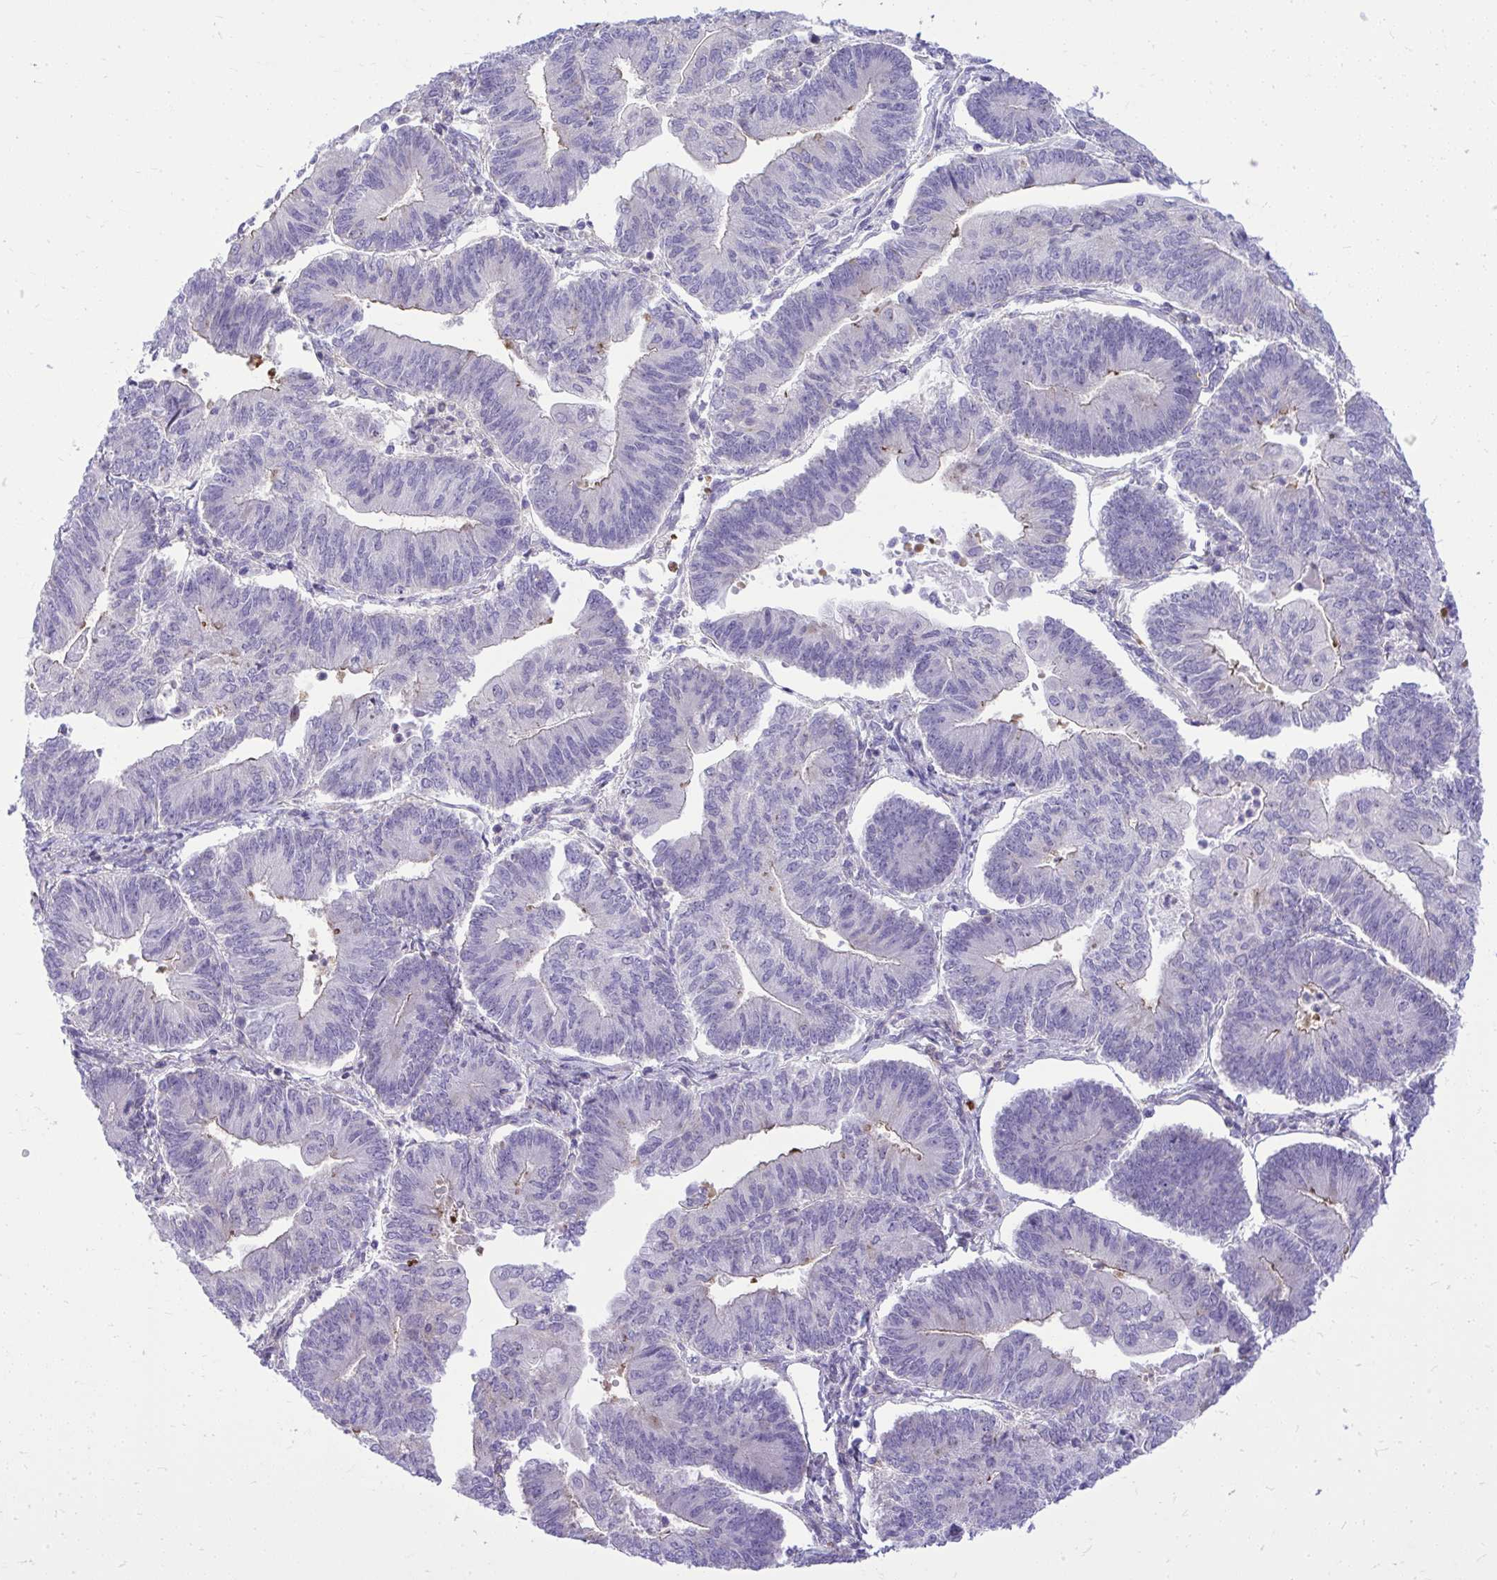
{"staining": {"intensity": "negative", "quantity": "none", "location": "none"}, "tissue": "endometrial cancer", "cell_type": "Tumor cells", "image_type": "cancer", "snomed": [{"axis": "morphology", "description": "Adenocarcinoma, NOS"}, {"axis": "topography", "description": "Endometrium"}], "caption": "Immunohistochemical staining of endometrial cancer (adenocarcinoma) displays no significant staining in tumor cells.", "gene": "GRK4", "patient": {"sex": "female", "age": 65}}